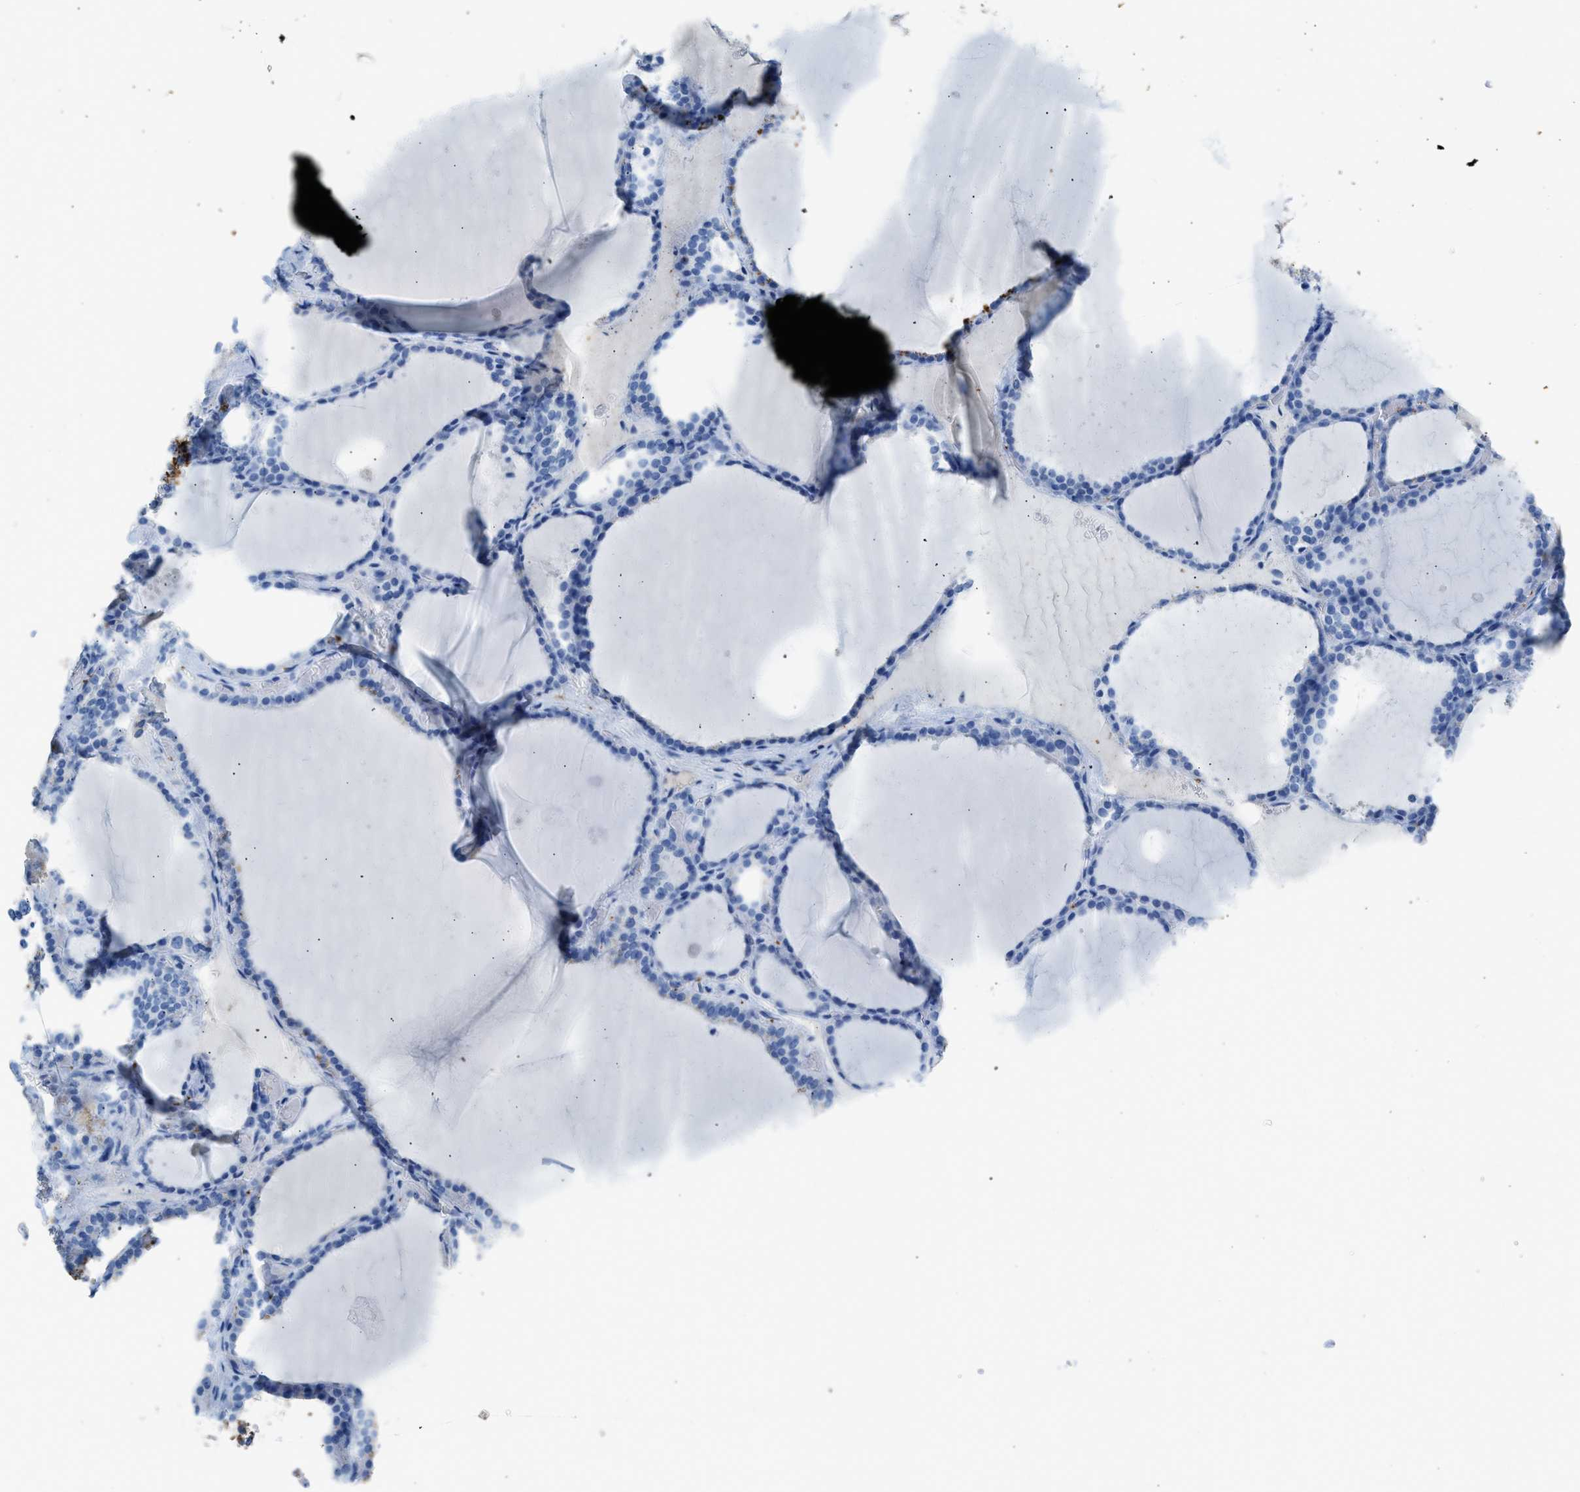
{"staining": {"intensity": "negative", "quantity": "none", "location": "none"}, "tissue": "thyroid gland", "cell_type": "Glandular cells", "image_type": "normal", "snomed": [{"axis": "morphology", "description": "Normal tissue, NOS"}, {"axis": "topography", "description": "Thyroid gland"}], "caption": "The IHC image has no significant positivity in glandular cells of thyroid gland.", "gene": "FAIM2", "patient": {"sex": "male", "age": 56}}